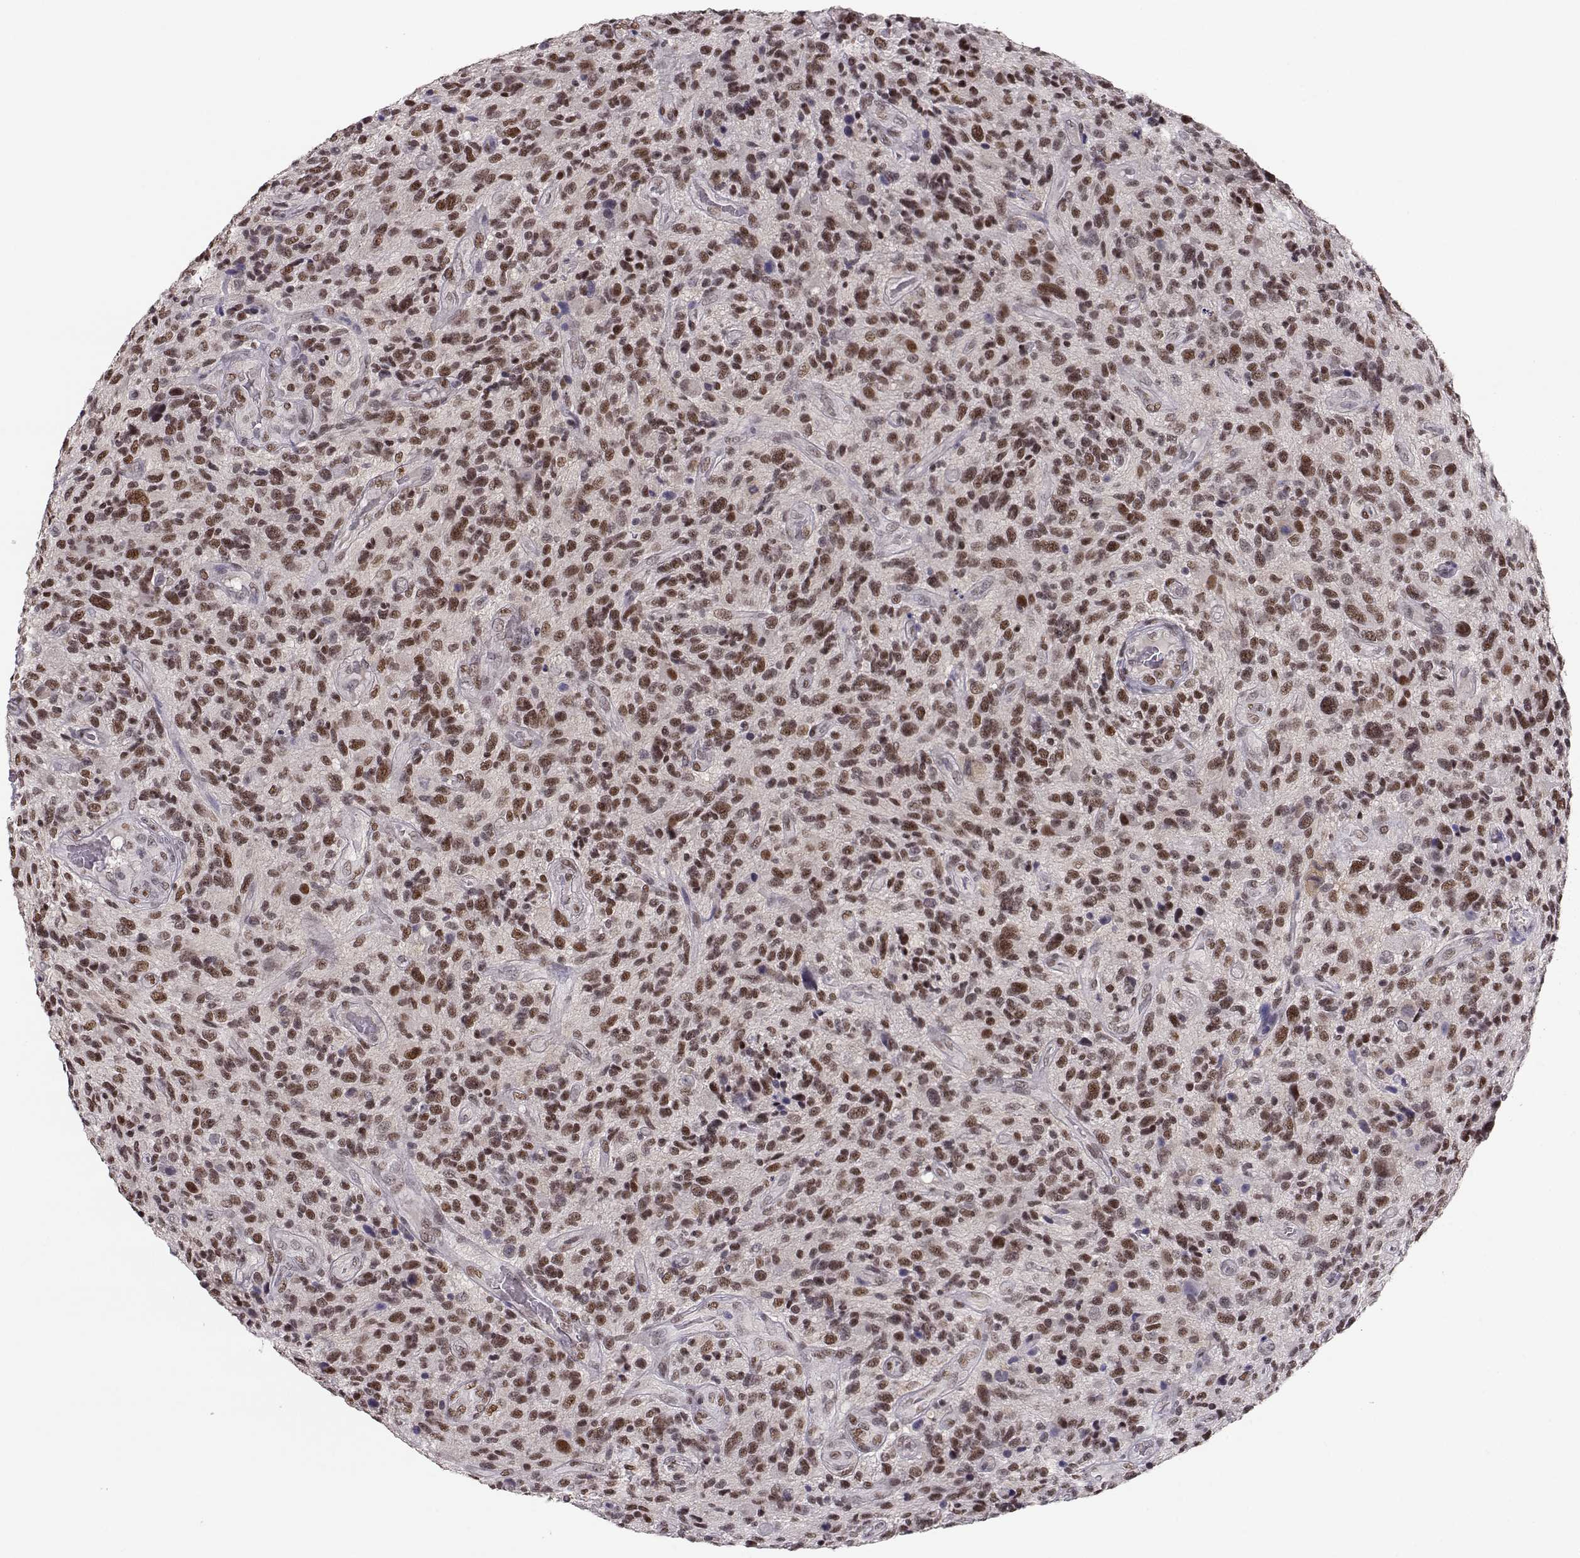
{"staining": {"intensity": "moderate", "quantity": ">75%", "location": "nuclear"}, "tissue": "glioma", "cell_type": "Tumor cells", "image_type": "cancer", "snomed": [{"axis": "morphology", "description": "Glioma, malignant, High grade"}, {"axis": "topography", "description": "Brain"}], "caption": "This micrograph demonstrates IHC staining of human malignant glioma (high-grade), with medium moderate nuclear expression in approximately >75% of tumor cells.", "gene": "POLI", "patient": {"sex": "male", "age": 47}}